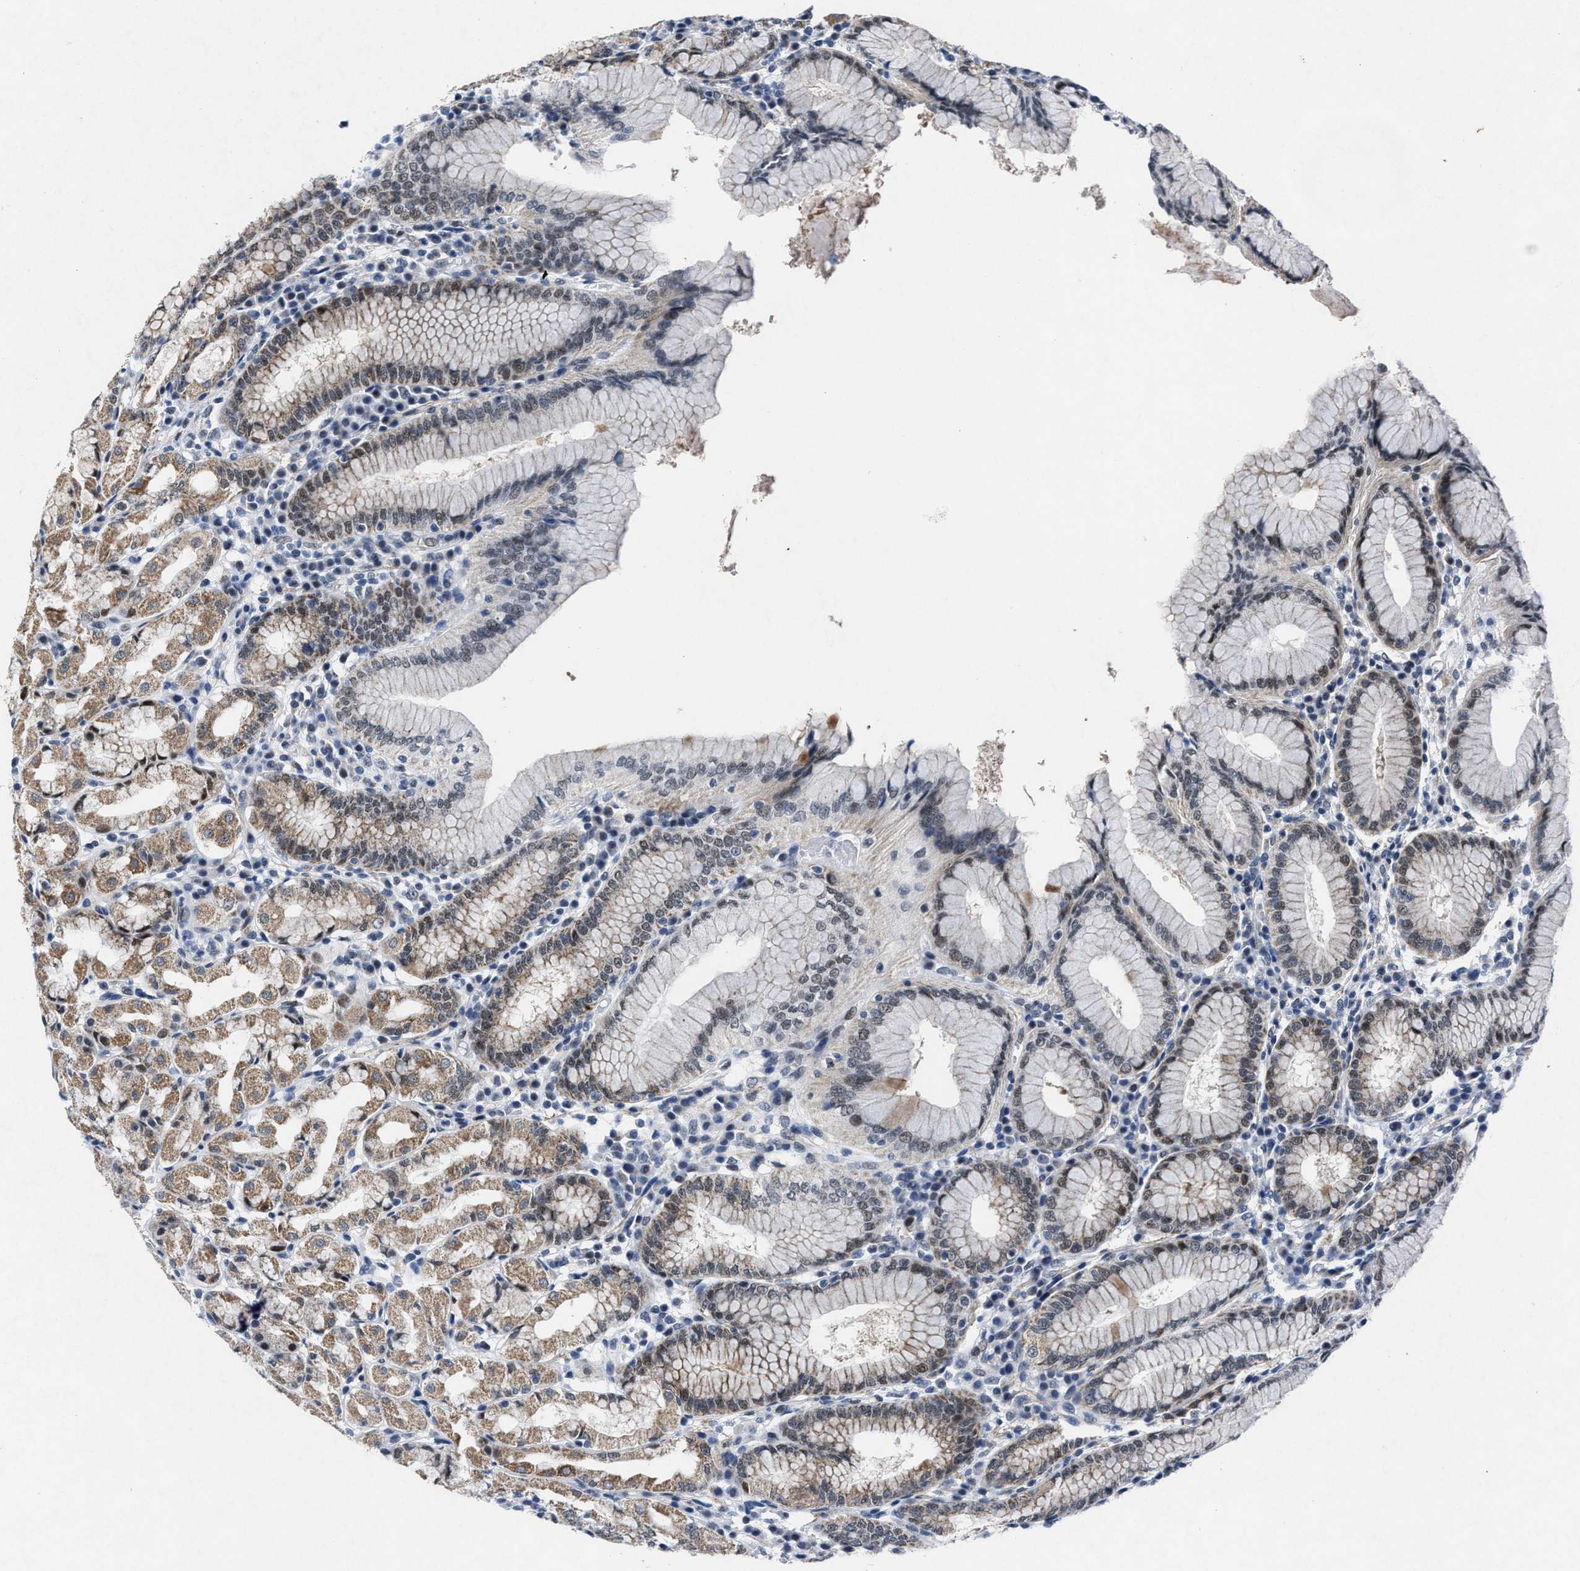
{"staining": {"intensity": "moderate", "quantity": "25%-75%", "location": "cytoplasmic/membranous"}, "tissue": "stomach", "cell_type": "Glandular cells", "image_type": "normal", "snomed": [{"axis": "morphology", "description": "Normal tissue, NOS"}, {"axis": "topography", "description": "Stomach"}, {"axis": "topography", "description": "Stomach, lower"}], "caption": "Immunohistochemical staining of normal human stomach shows moderate cytoplasmic/membranous protein expression in approximately 25%-75% of glandular cells.", "gene": "ID3", "patient": {"sex": "female", "age": 56}}